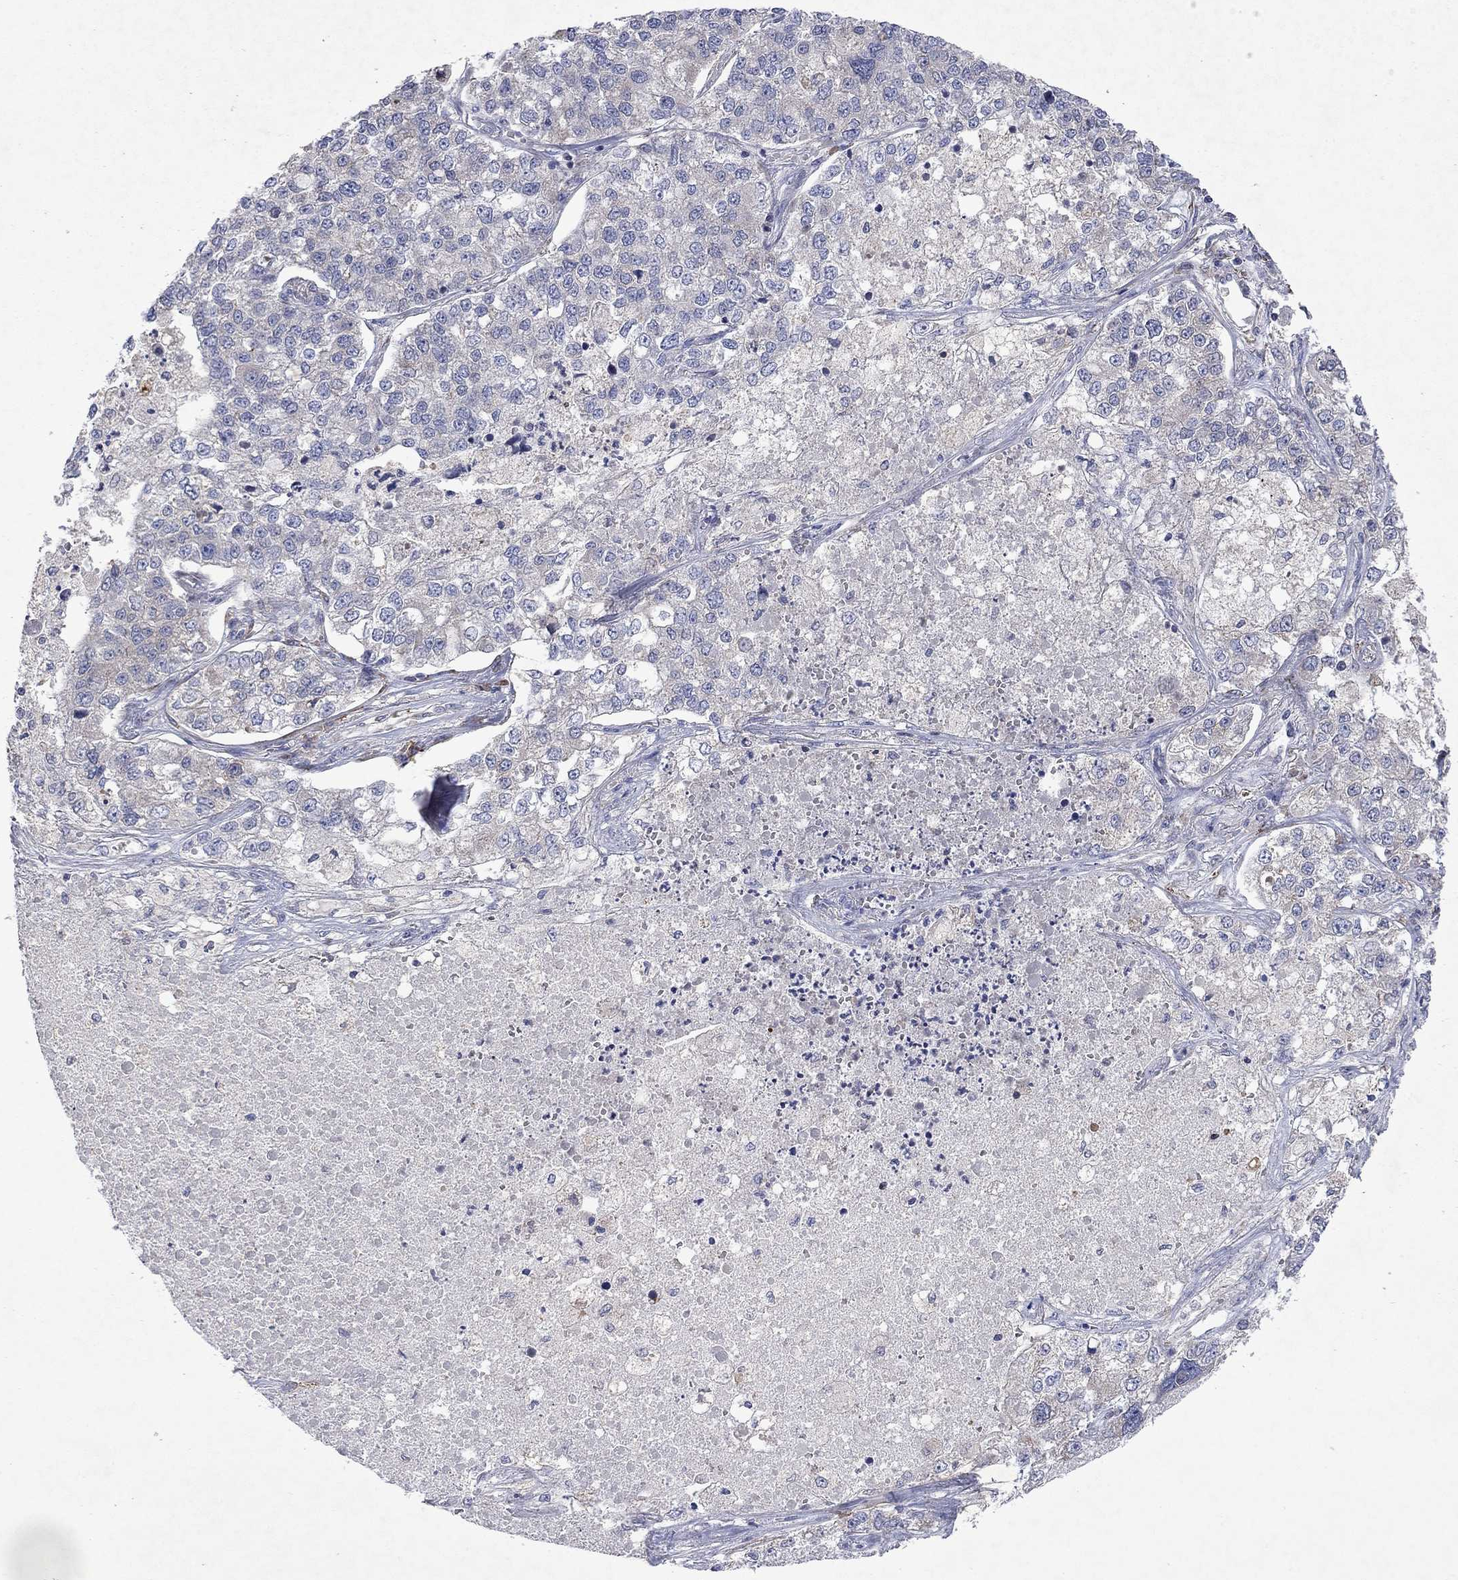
{"staining": {"intensity": "negative", "quantity": "none", "location": "none"}, "tissue": "lung cancer", "cell_type": "Tumor cells", "image_type": "cancer", "snomed": [{"axis": "morphology", "description": "Adenocarcinoma, NOS"}, {"axis": "topography", "description": "Lung"}], "caption": "IHC of human adenocarcinoma (lung) displays no positivity in tumor cells.", "gene": "TMEM97", "patient": {"sex": "male", "age": 49}}